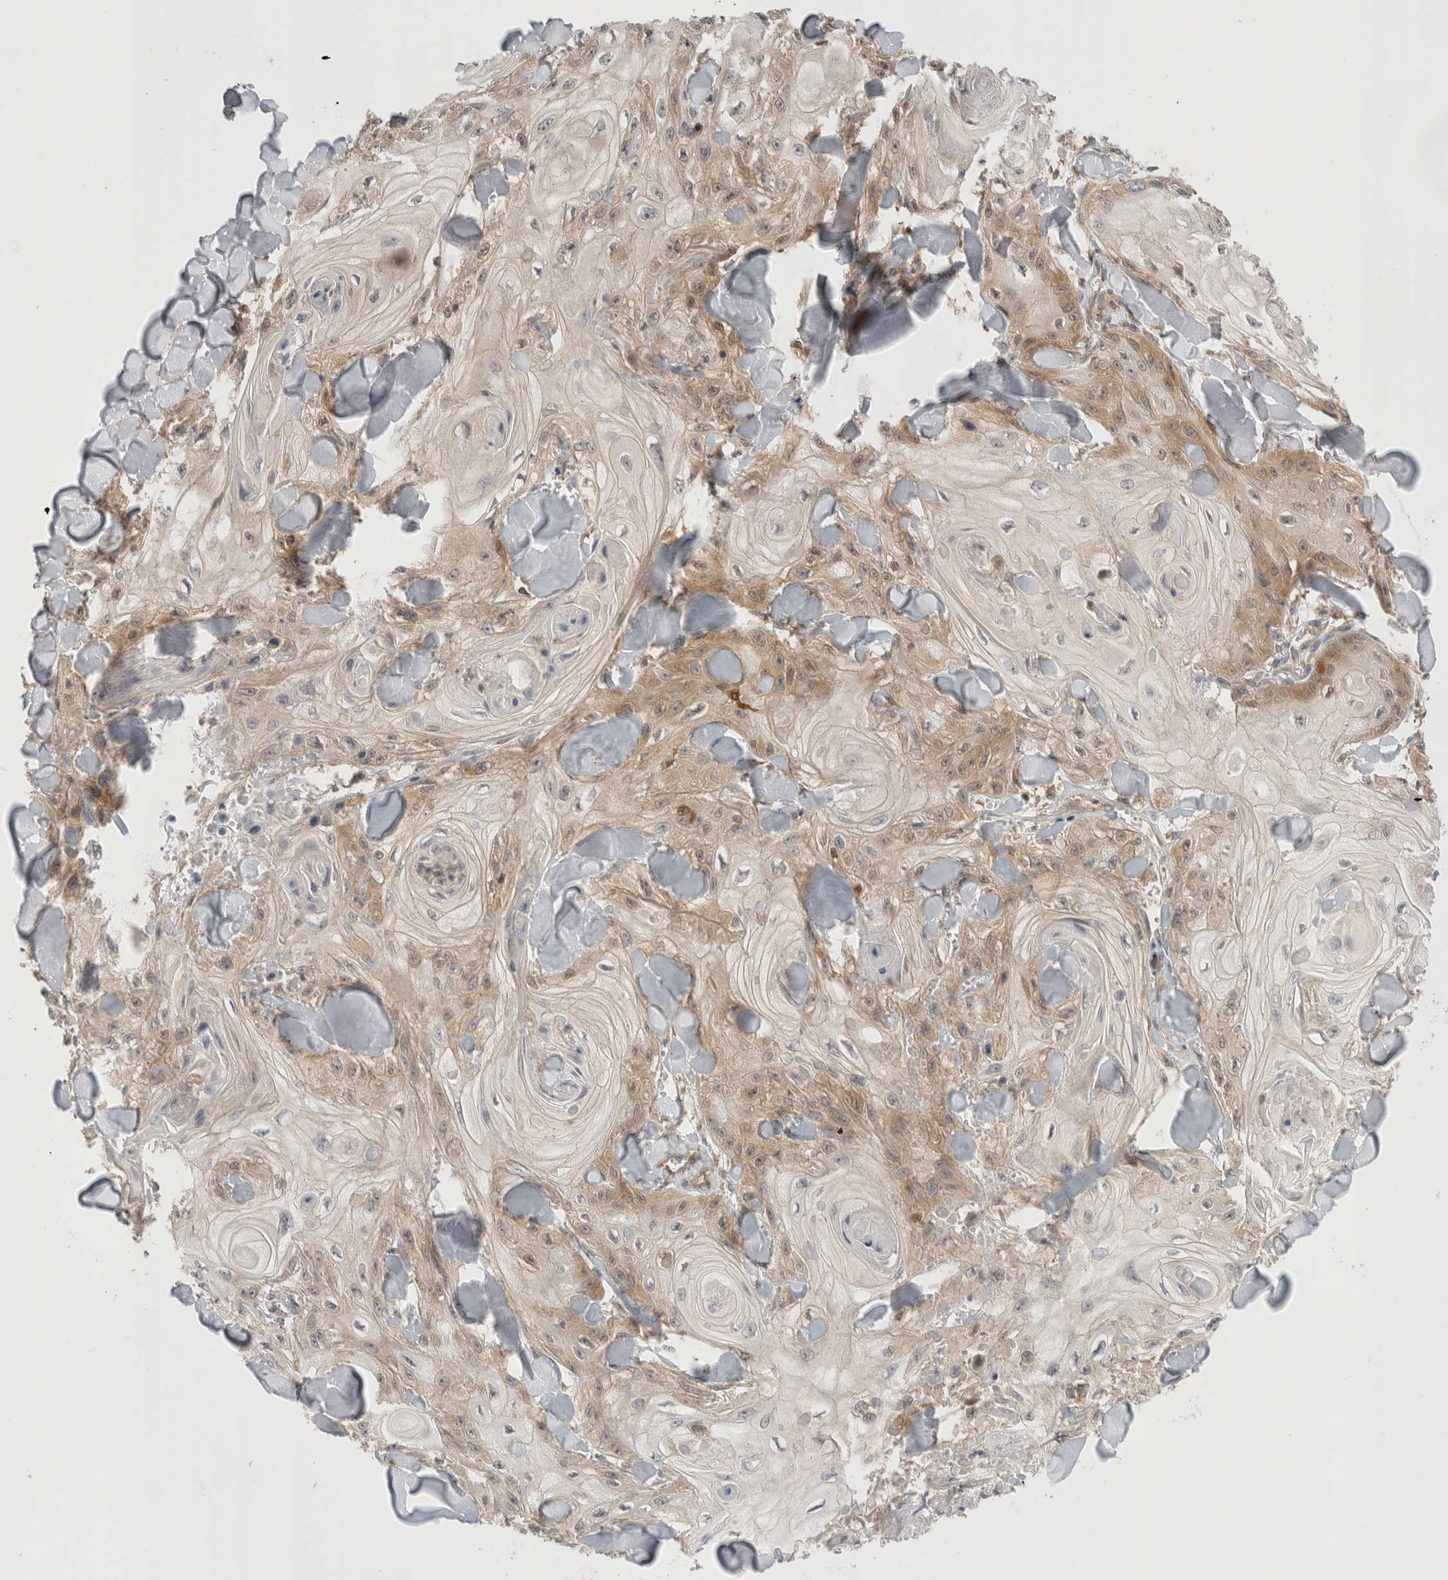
{"staining": {"intensity": "moderate", "quantity": "25%-75%", "location": "cytoplasmic/membranous"}, "tissue": "skin cancer", "cell_type": "Tumor cells", "image_type": "cancer", "snomed": [{"axis": "morphology", "description": "Squamous cell carcinoma, NOS"}, {"axis": "topography", "description": "Skin"}], "caption": "This image shows immunohistochemistry (IHC) staining of human squamous cell carcinoma (skin), with medium moderate cytoplasmic/membranous positivity in about 25%-75% of tumor cells.", "gene": "NFKB1", "patient": {"sex": "male", "age": 74}}